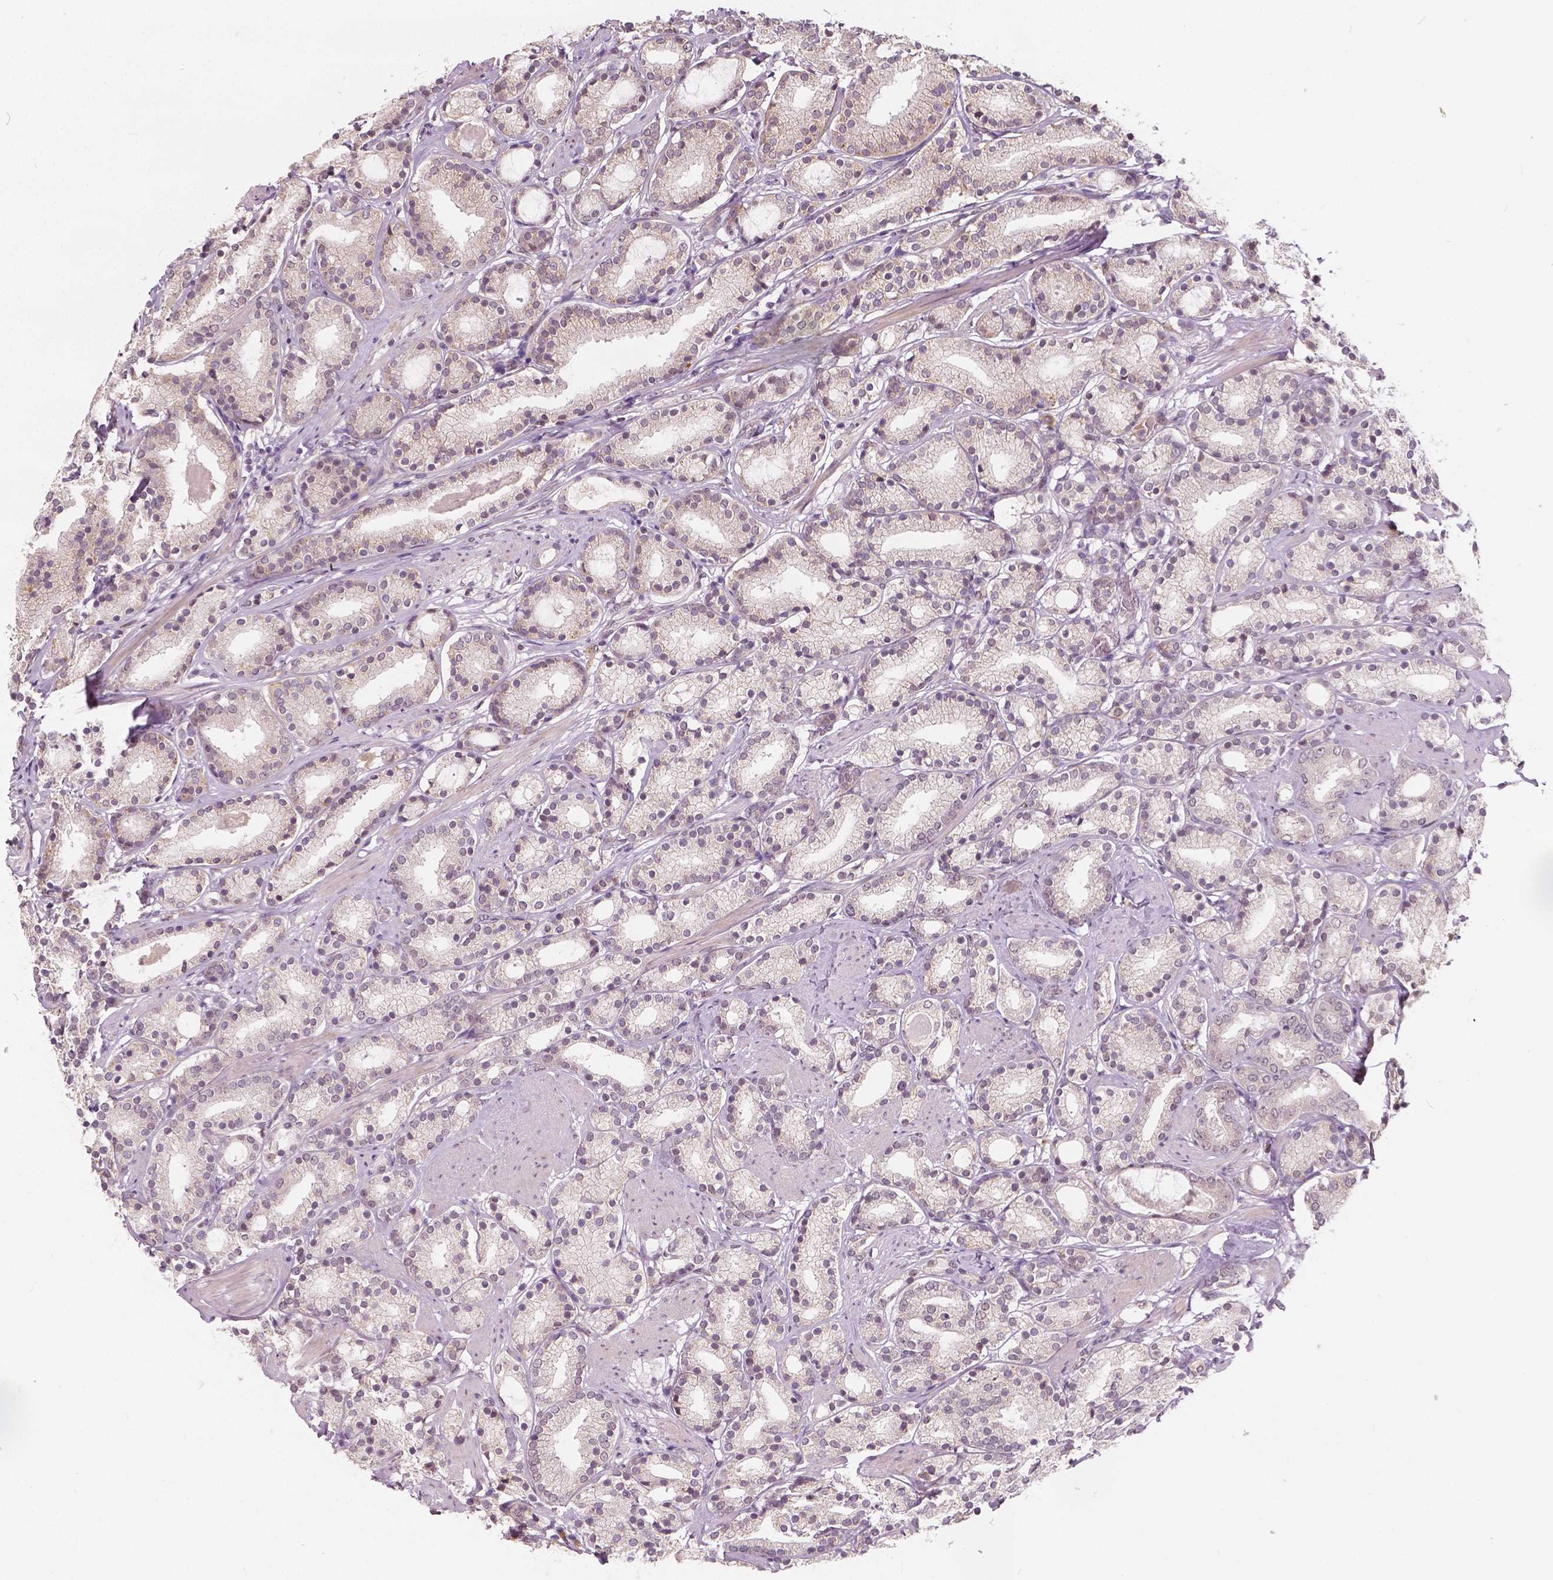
{"staining": {"intensity": "negative", "quantity": "none", "location": "none"}, "tissue": "prostate cancer", "cell_type": "Tumor cells", "image_type": "cancer", "snomed": [{"axis": "morphology", "description": "Adenocarcinoma, High grade"}, {"axis": "topography", "description": "Prostate"}], "caption": "Protein analysis of prostate adenocarcinoma (high-grade) shows no significant positivity in tumor cells.", "gene": "HMBOX1", "patient": {"sex": "male", "age": 63}}